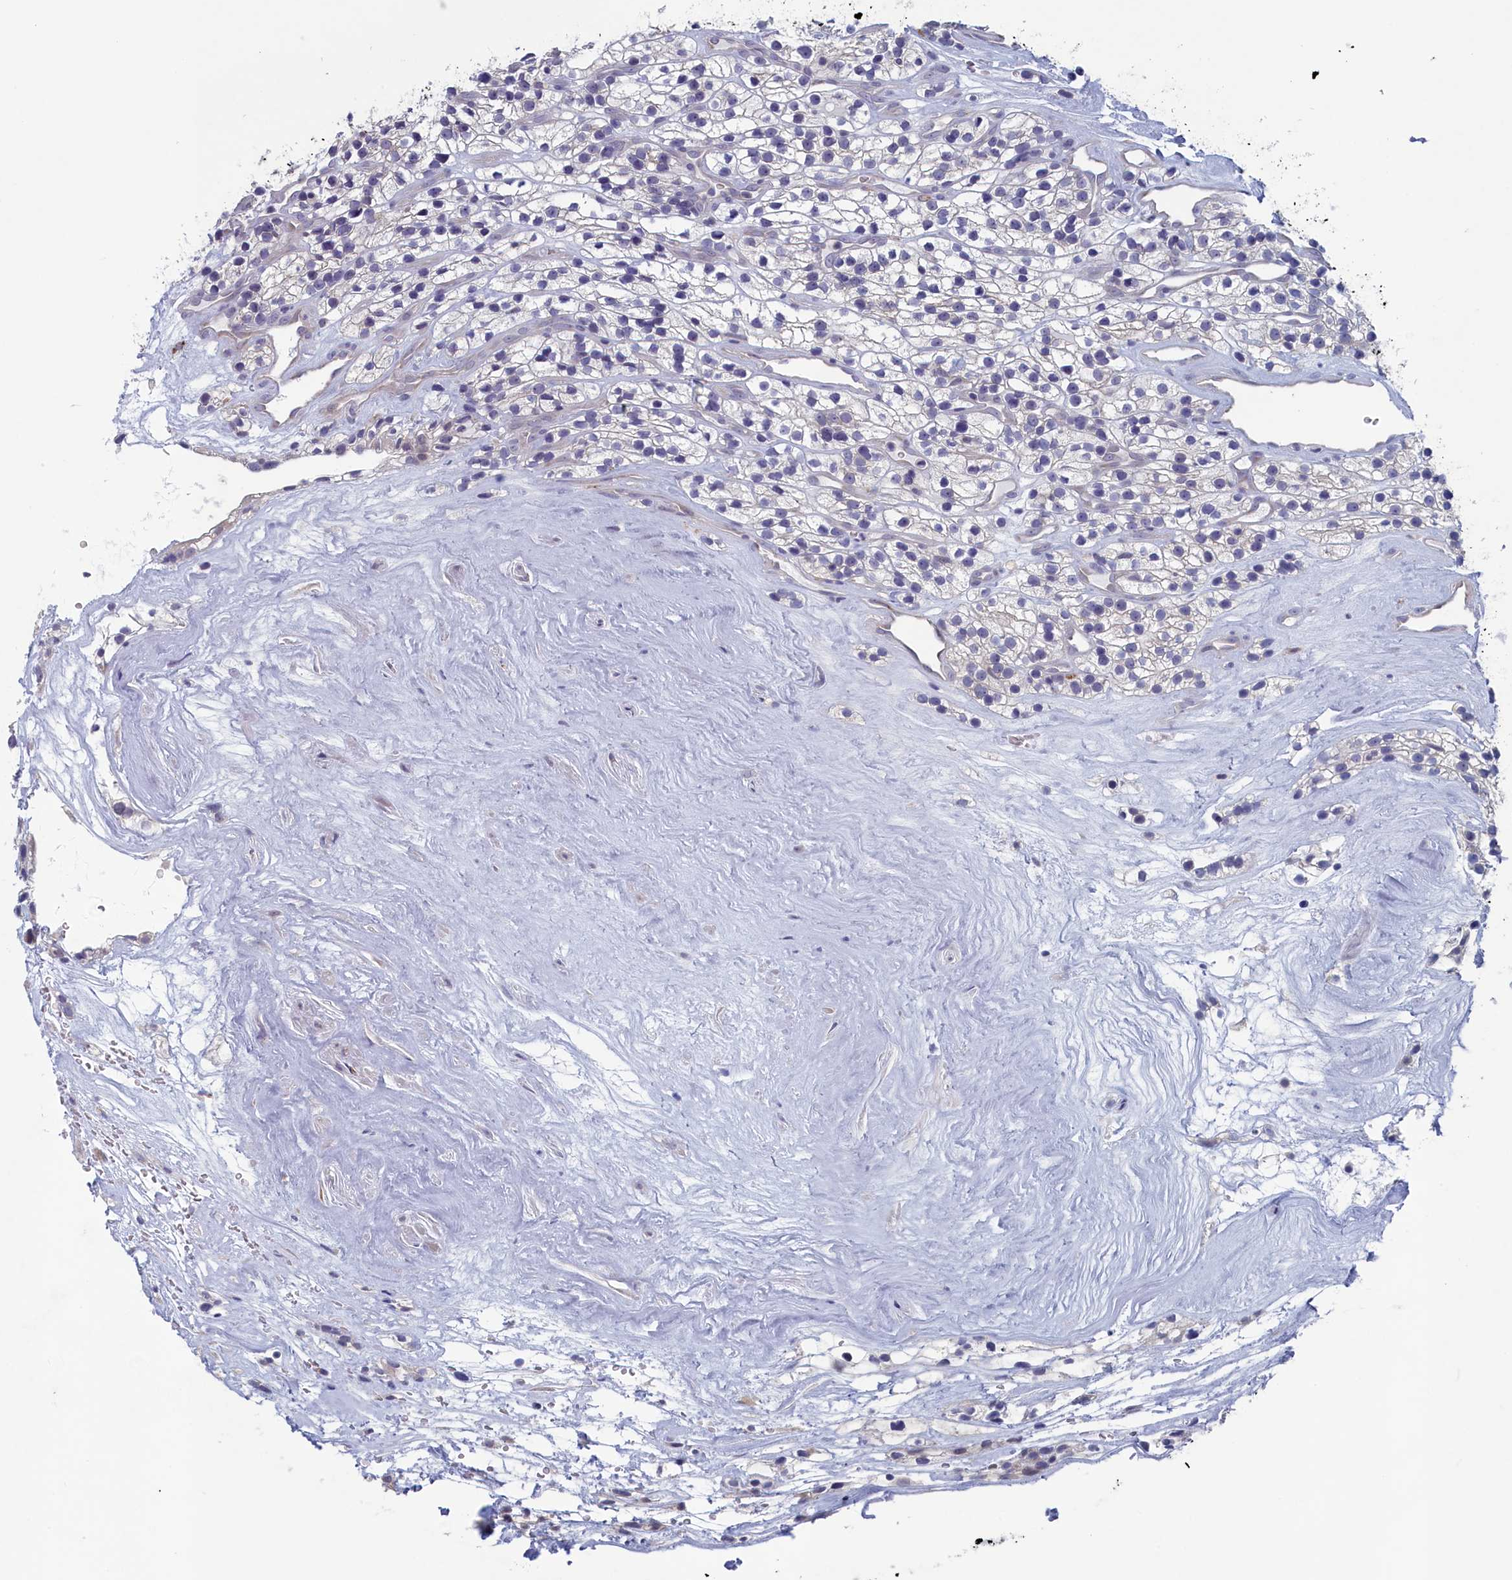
{"staining": {"intensity": "negative", "quantity": "none", "location": "none"}, "tissue": "renal cancer", "cell_type": "Tumor cells", "image_type": "cancer", "snomed": [{"axis": "morphology", "description": "Adenocarcinoma, NOS"}, {"axis": "topography", "description": "Kidney"}], "caption": "Immunohistochemistry (IHC) image of human adenocarcinoma (renal) stained for a protein (brown), which displays no positivity in tumor cells.", "gene": "WDR76", "patient": {"sex": "female", "age": 57}}